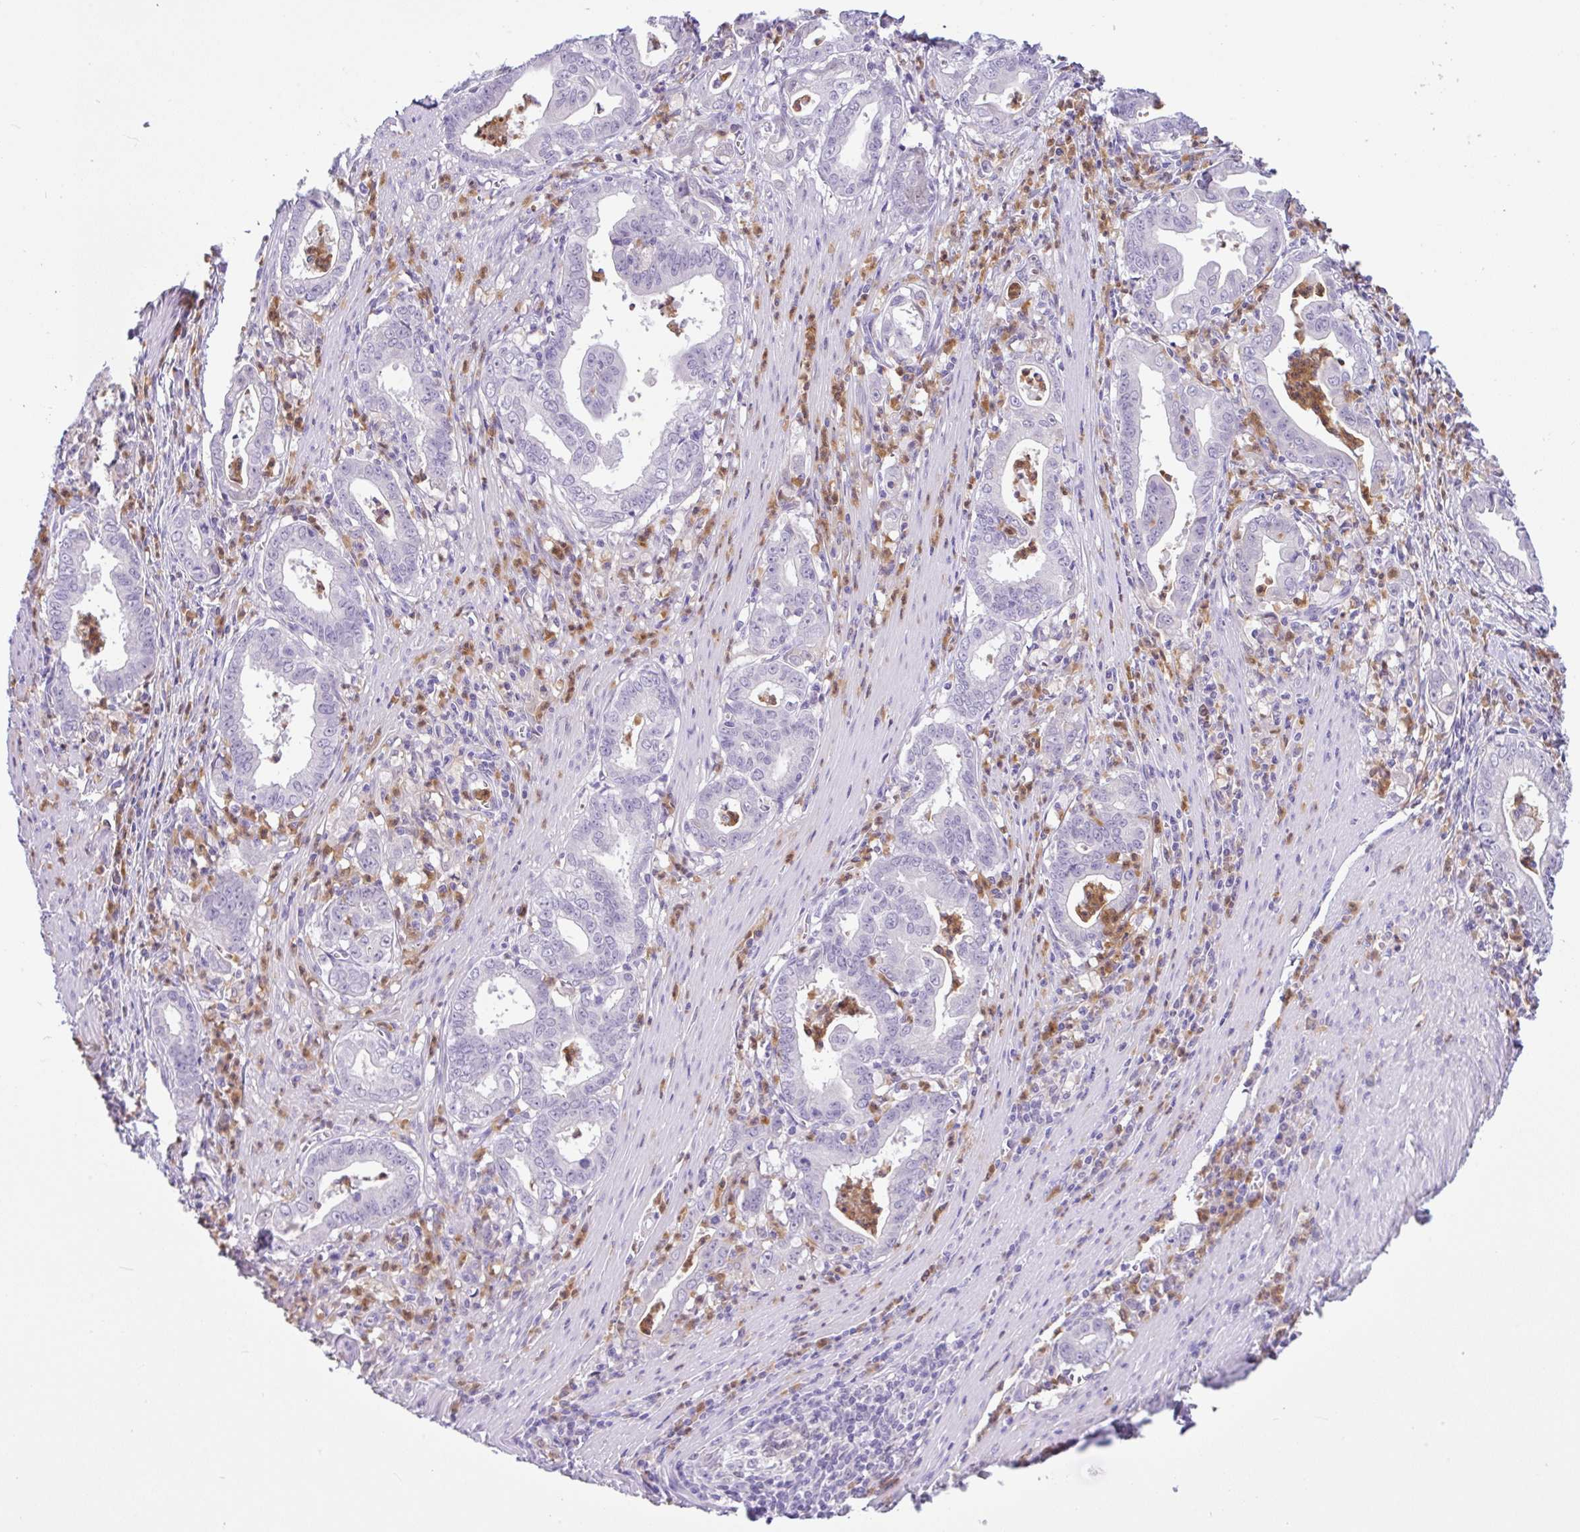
{"staining": {"intensity": "negative", "quantity": "none", "location": "none"}, "tissue": "stomach cancer", "cell_type": "Tumor cells", "image_type": "cancer", "snomed": [{"axis": "morphology", "description": "Adenocarcinoma, NOS"}, {"axis": "topography", "description": "Stomach, upper"}], "caption": "Immunohistochemical staining of stomach cancer shows no significant positivity in tumor cells. The staining was performed using DAB to visualize the protein expression in brown, while the nuclei were stained in blue with hematoxylin (Magnification: 20x).", "gene": "NCF1", "patient": {"sex": "female", "age": 79}}